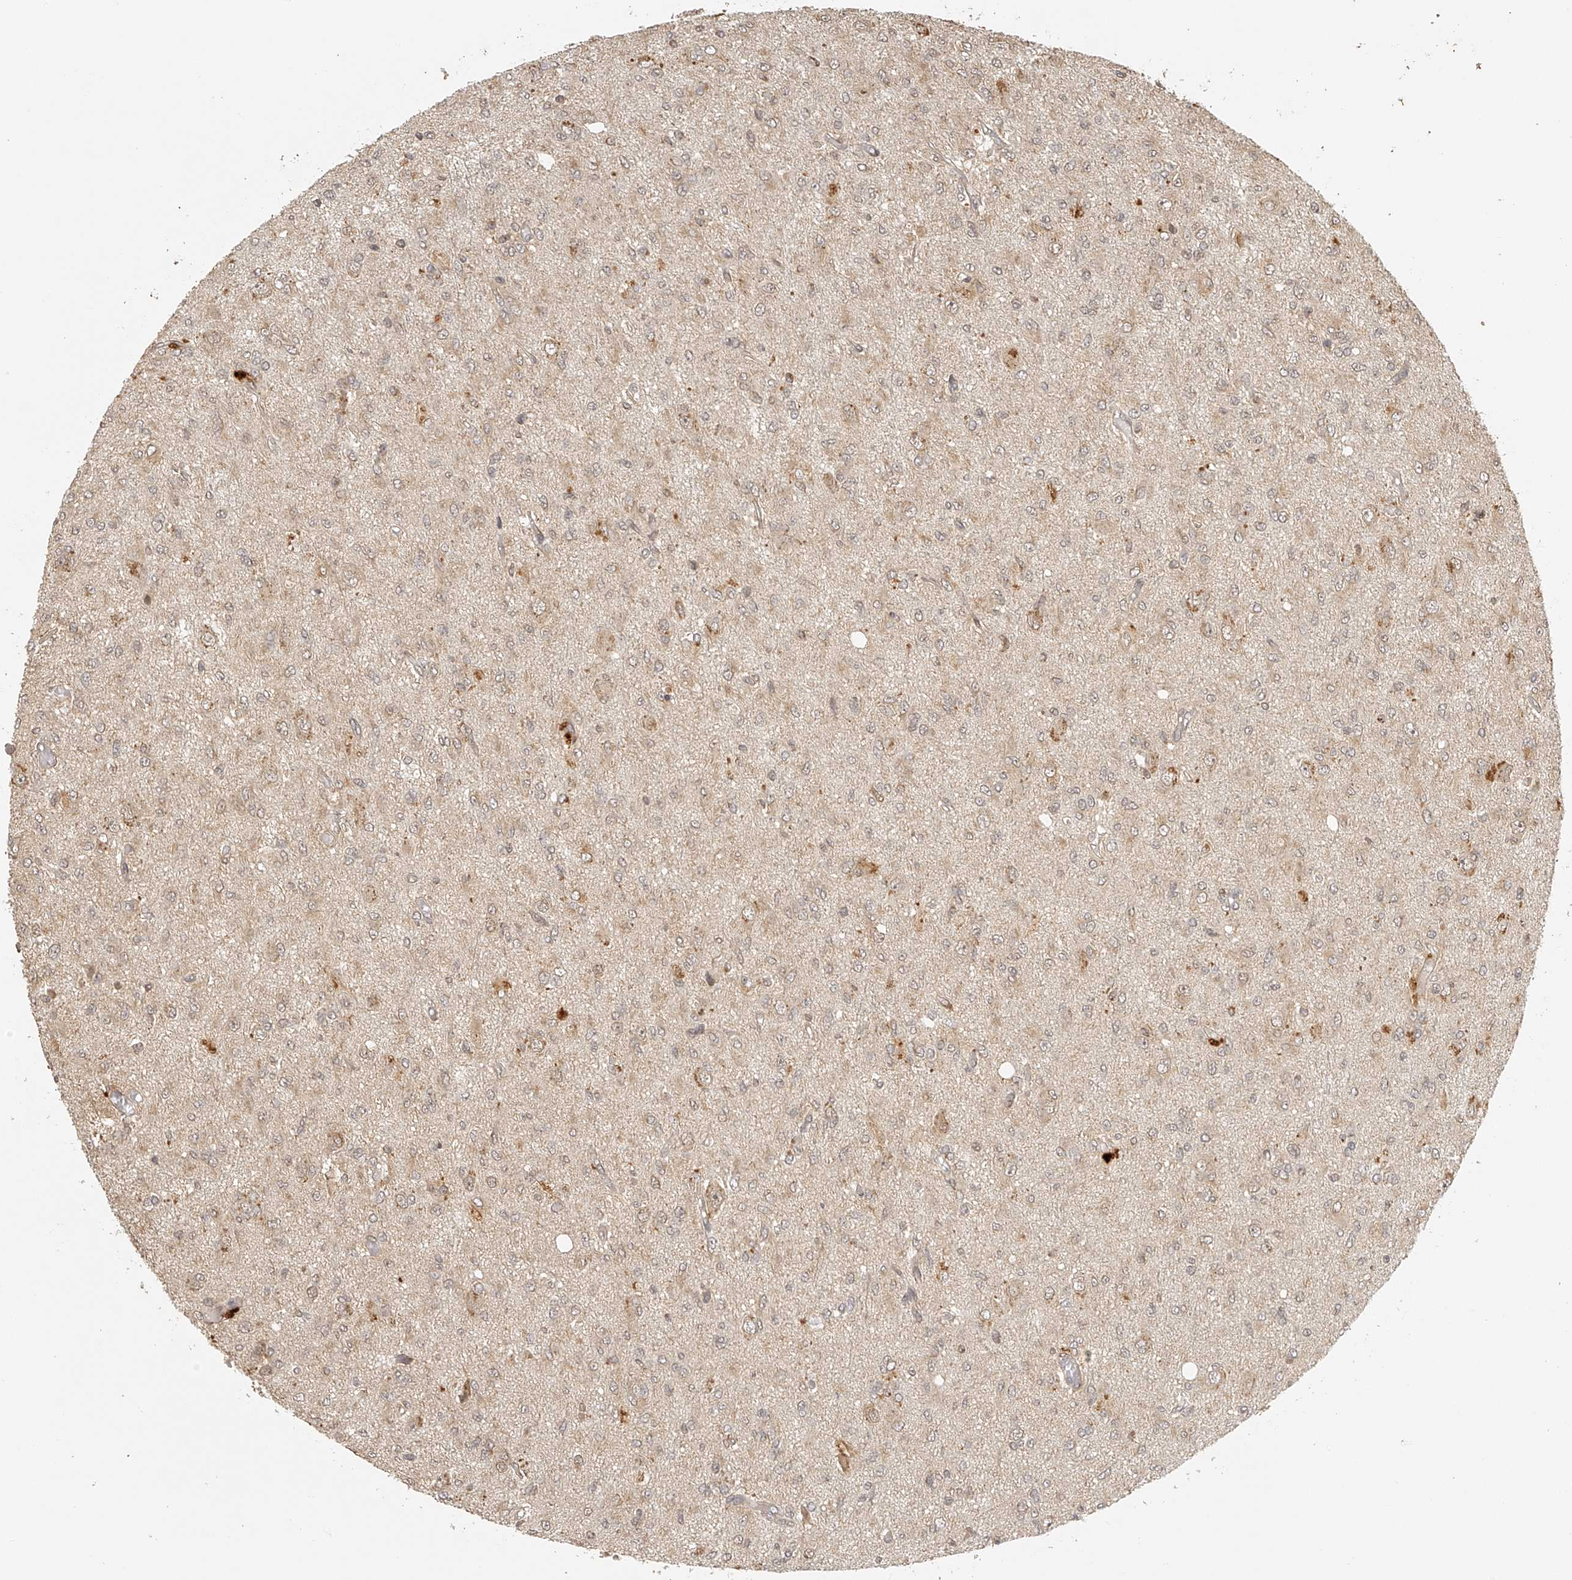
{"staining": {"intensity": "weak", "quantity": "25%-75%", "location": "cytoplasmic/membranous,nuclear"}, "tissue": "glioma", "cell_type": "Tumor cells", "image_type": "cancer", "snomed": [{"axis": "morphology", "description": "Glioma, malignant, High grade"}, {"axis": "topography", "description": "Brain"}], "caption": "Weak cytoplasmic/membranous and nuclear expression for a protein is appreciated in about 25%-75% of tumor cells of glioma using immunohistochemistry.", "gene": "BCL2L11", "patient": {"sex": "female", "age": 59}}